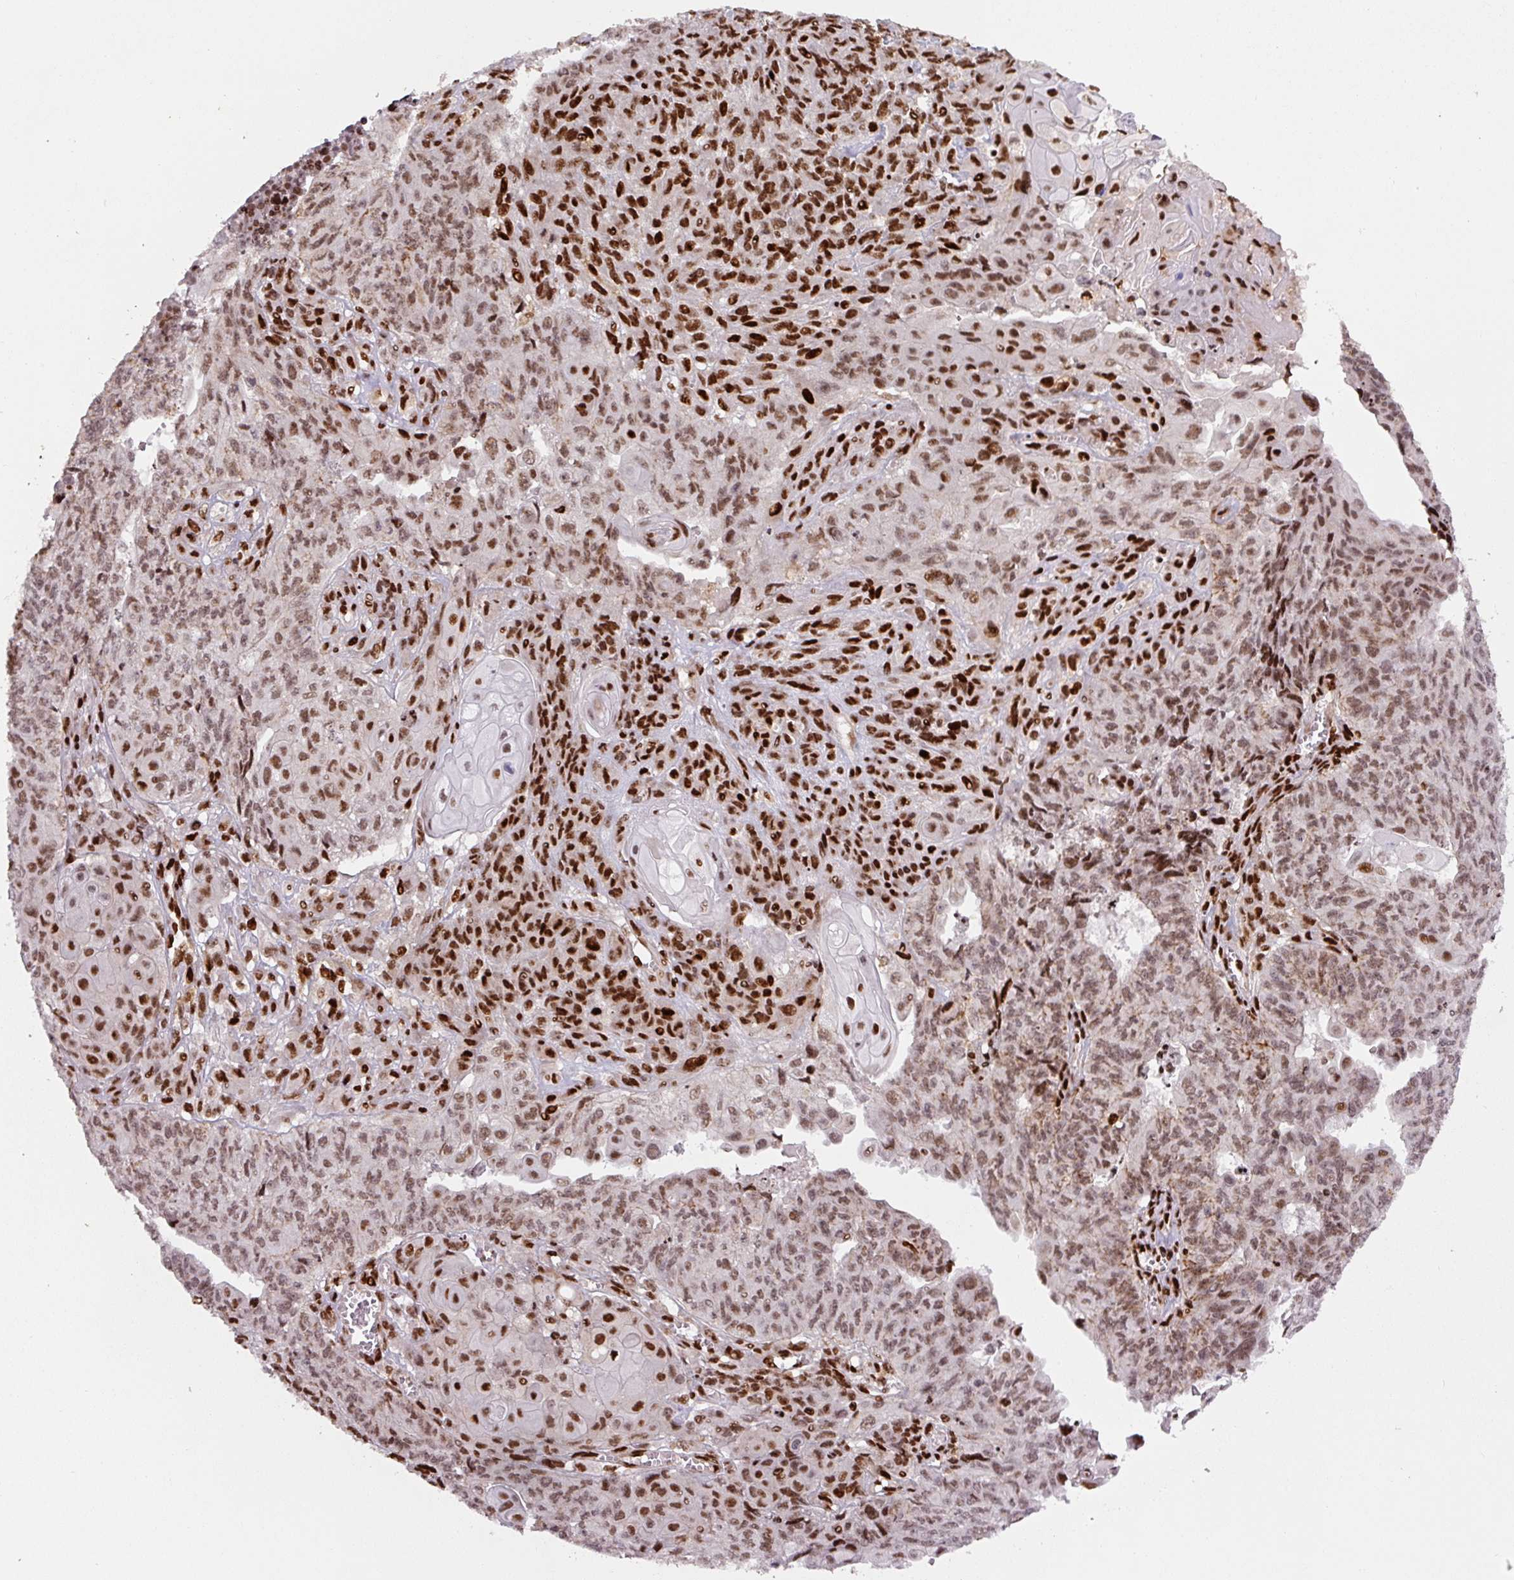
{"staining": {"intensity": "moderate", "quantity": ">75%", "location": "nuclear"}, "tissue": "endometrial cancer", "cell_type": "Tumor cells", "image_type": "cancer", "snomed": [{"axis": "morphology", "description": "Adenocarcinoma, NOS"}, {"axis": "topography", "description": "Endometrium"}], "caption": "This image reveals immunohistochemistry (IHC) staining of human endometrial cancer (adenocarcinoma), with medium moderate nuclear expression in approximately >75% of tumor cells.", "gene": "PYDC2", "patient": {"sex": "female", "age": 32}}